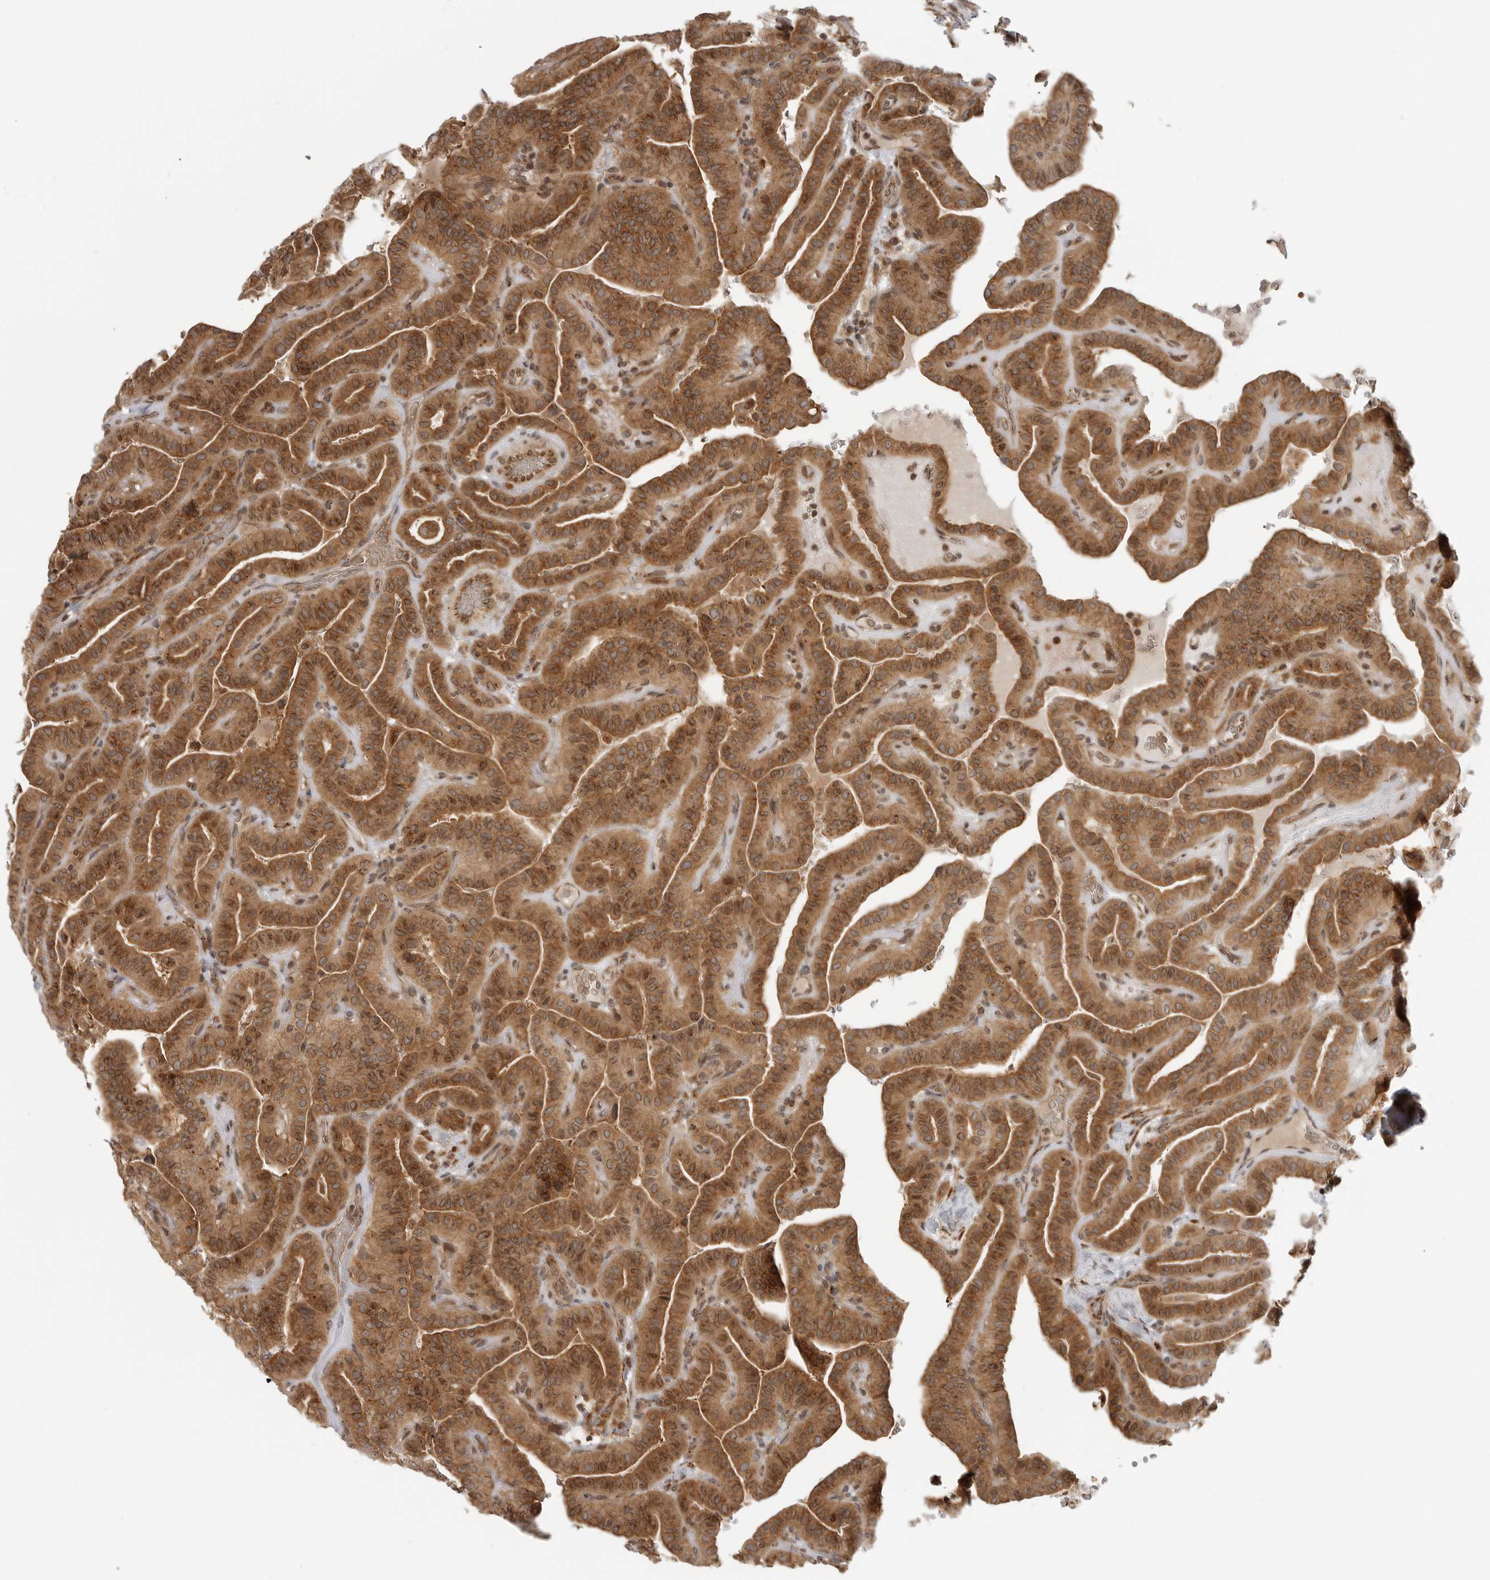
{"staining": {"intensity": "moderate", "quantity": ">75%", "location": "cytoplasmic/membranous"}, "tissue": "thyroid cancer", "cell_type": "Tumor cells", "image_type": "cancer", "snomed": [{"axis": "morphology", "description": "Papillary adenocarcinoma, NOS"}, {"axis": "topography", "description": "Thyroid gland"}], "caption": "DAB immunohistochemical staining of thyroid cancer (papillary adenocarcinoma) exhibits moderate cytoplasmic/membranous protein staining in about >75% of tumor cells.", "gene": "COPA", "patient": {"sex": "male", "age": 77}}